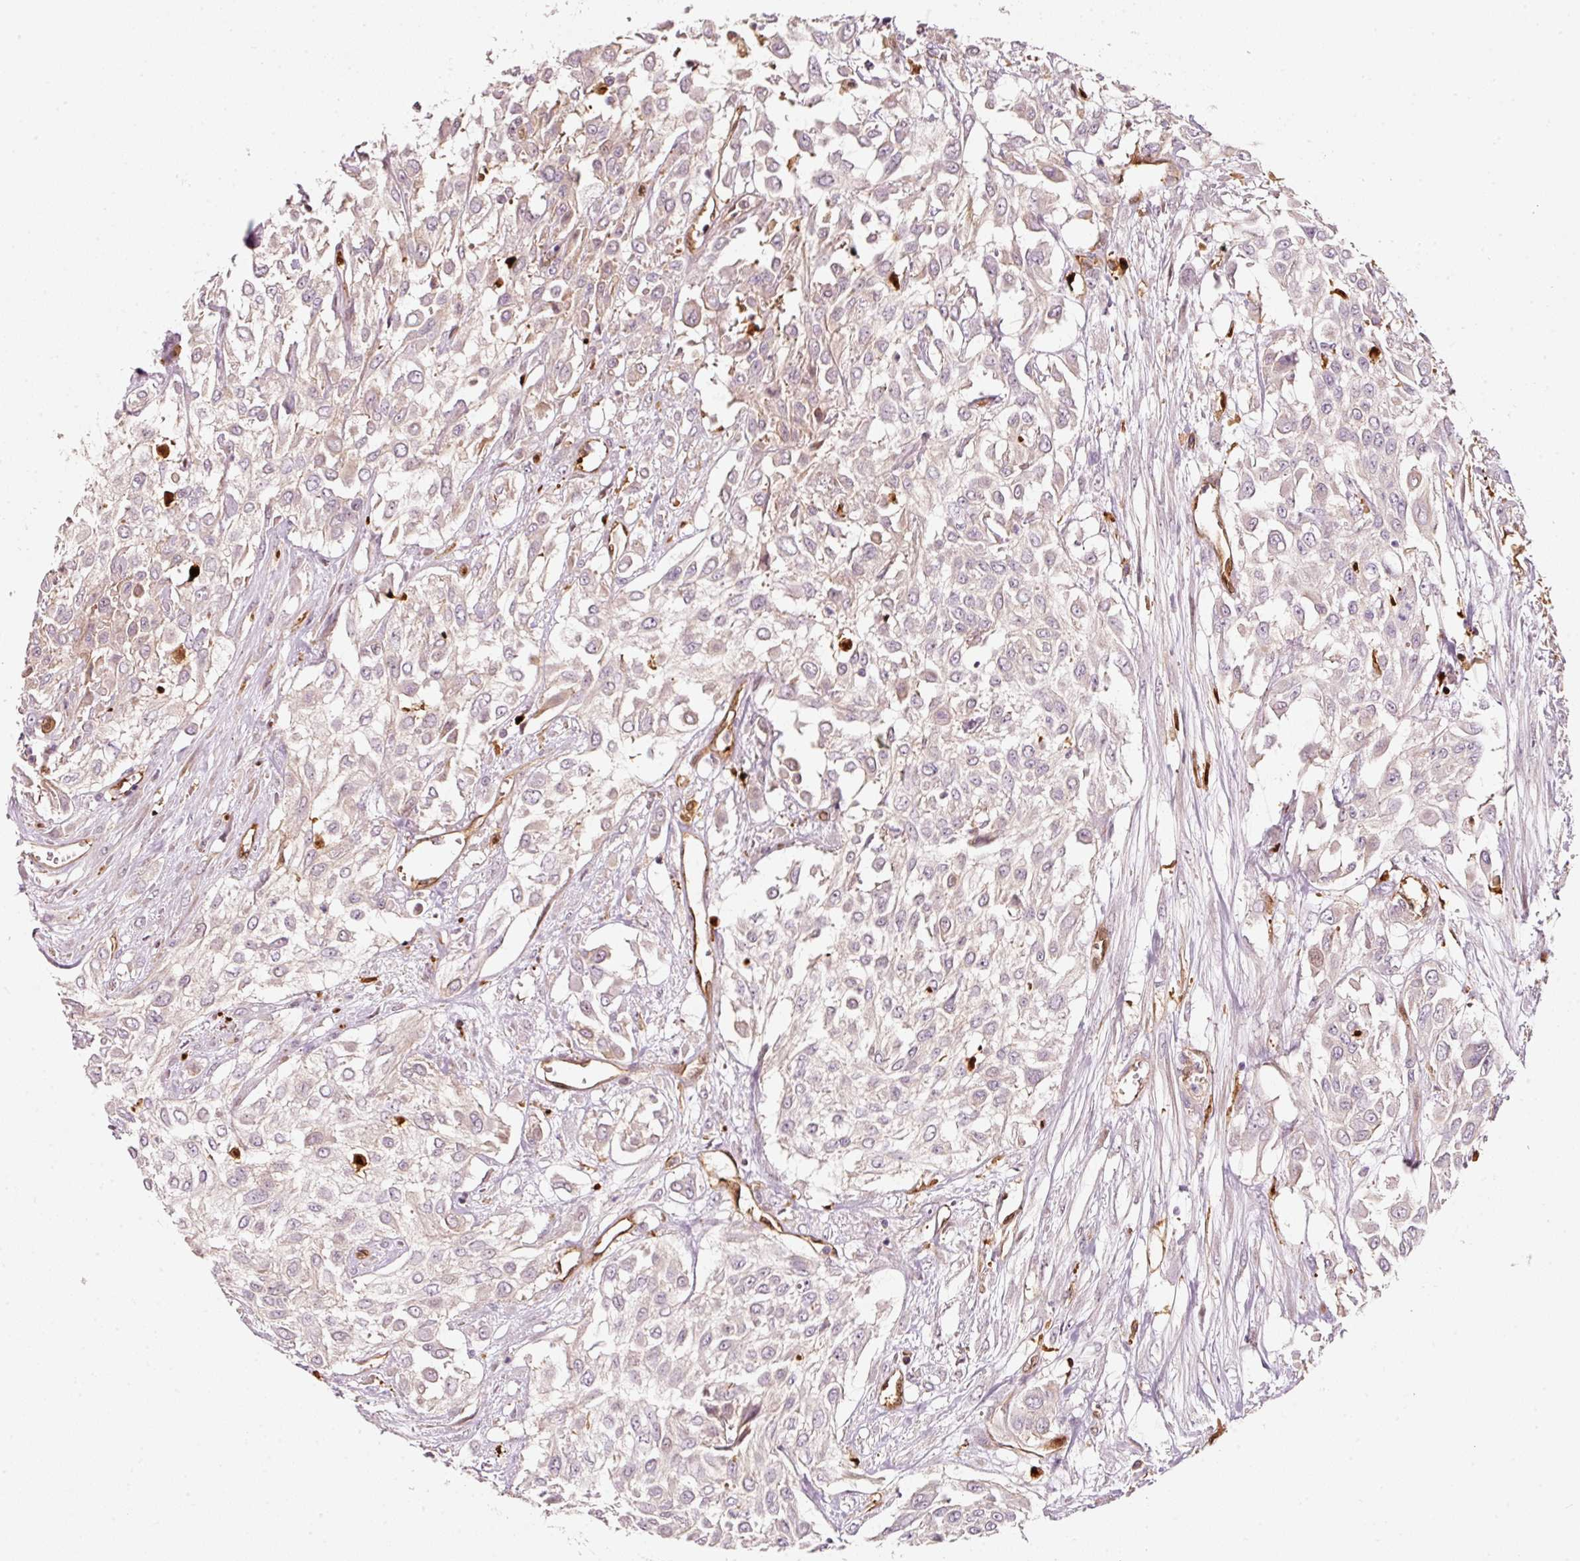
{"staining": {"intensity": "negative", "quantity": "none", "location": "none"}, "tissue": "urothelial cancer", "cell_type": "Tumor cells", "image_type": "cancer", "snomed": [{"axis": "morphology", "description": "Urothelial carcinoma, High grade"}, {"axis": "topography", "description": "Urinary bladder"}], "caption": "Tumor cells are negative for protein expression in human high-grade urothelial carcinoma. Brightfield microscopy of IHC stained with DAB (brown) and hematoxylin (blue), captured at high magnification.", "gene": "IQGAP2", "patient": {"sex": "male", "age": 57}}